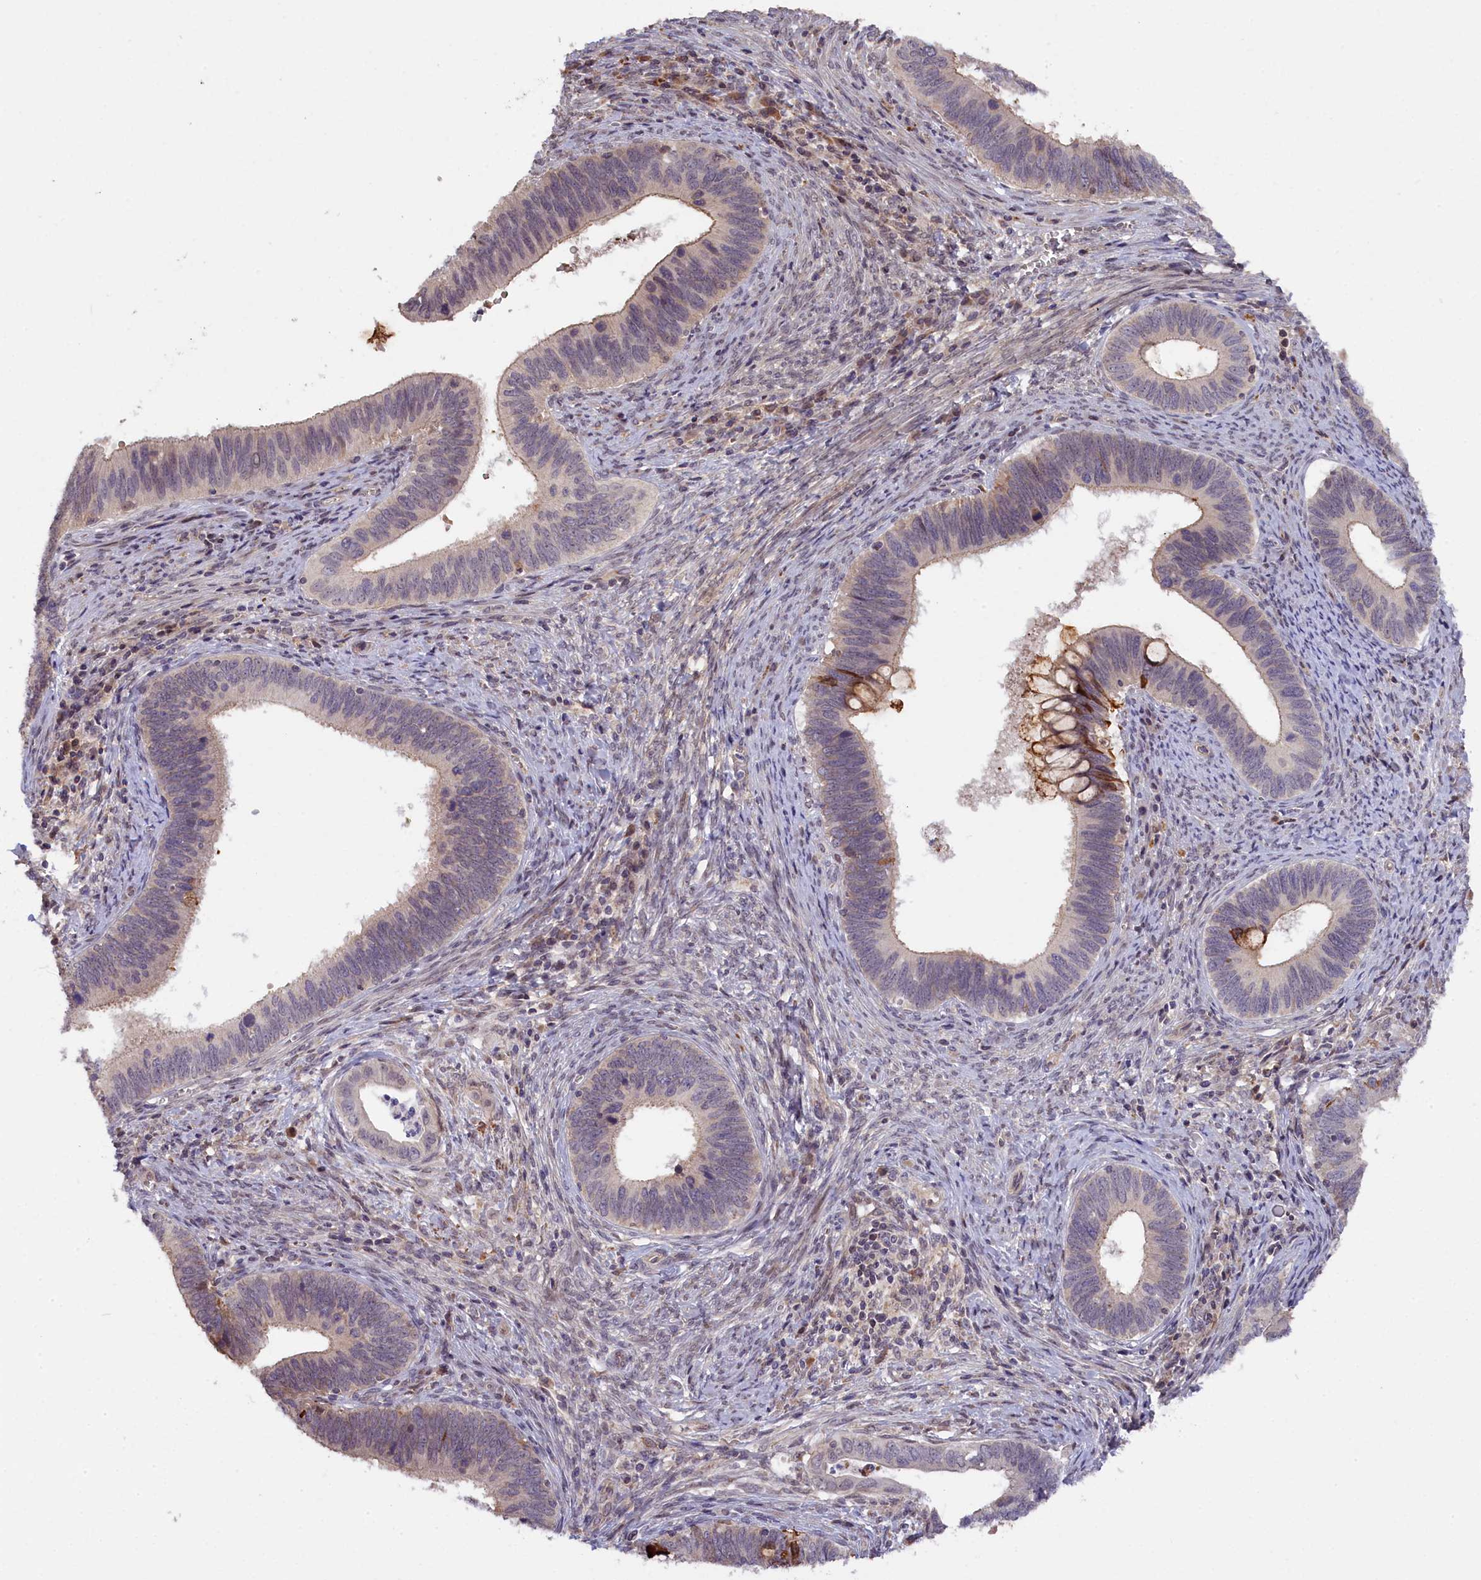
{"staining": {"intensity": "weak", "quantity": "<25%", "location": "cytoplasmic/membranous"}, "tissue": "cervical cancer", "cell_type": "Tumor cells", "image_type": "cancer", "snomed": [{"axis": "morphology", "description": "Adenocarcinoma, NOS"}, {"axis": "topography", "description": "Cervix"}], "caption": "Immunohistochemistry of human cervical cancer (adenocarcinoma) demonstrates no staining in tumor cells.", "gene": "ZNF480", "patient": {"sex": "female", "age": 42}}